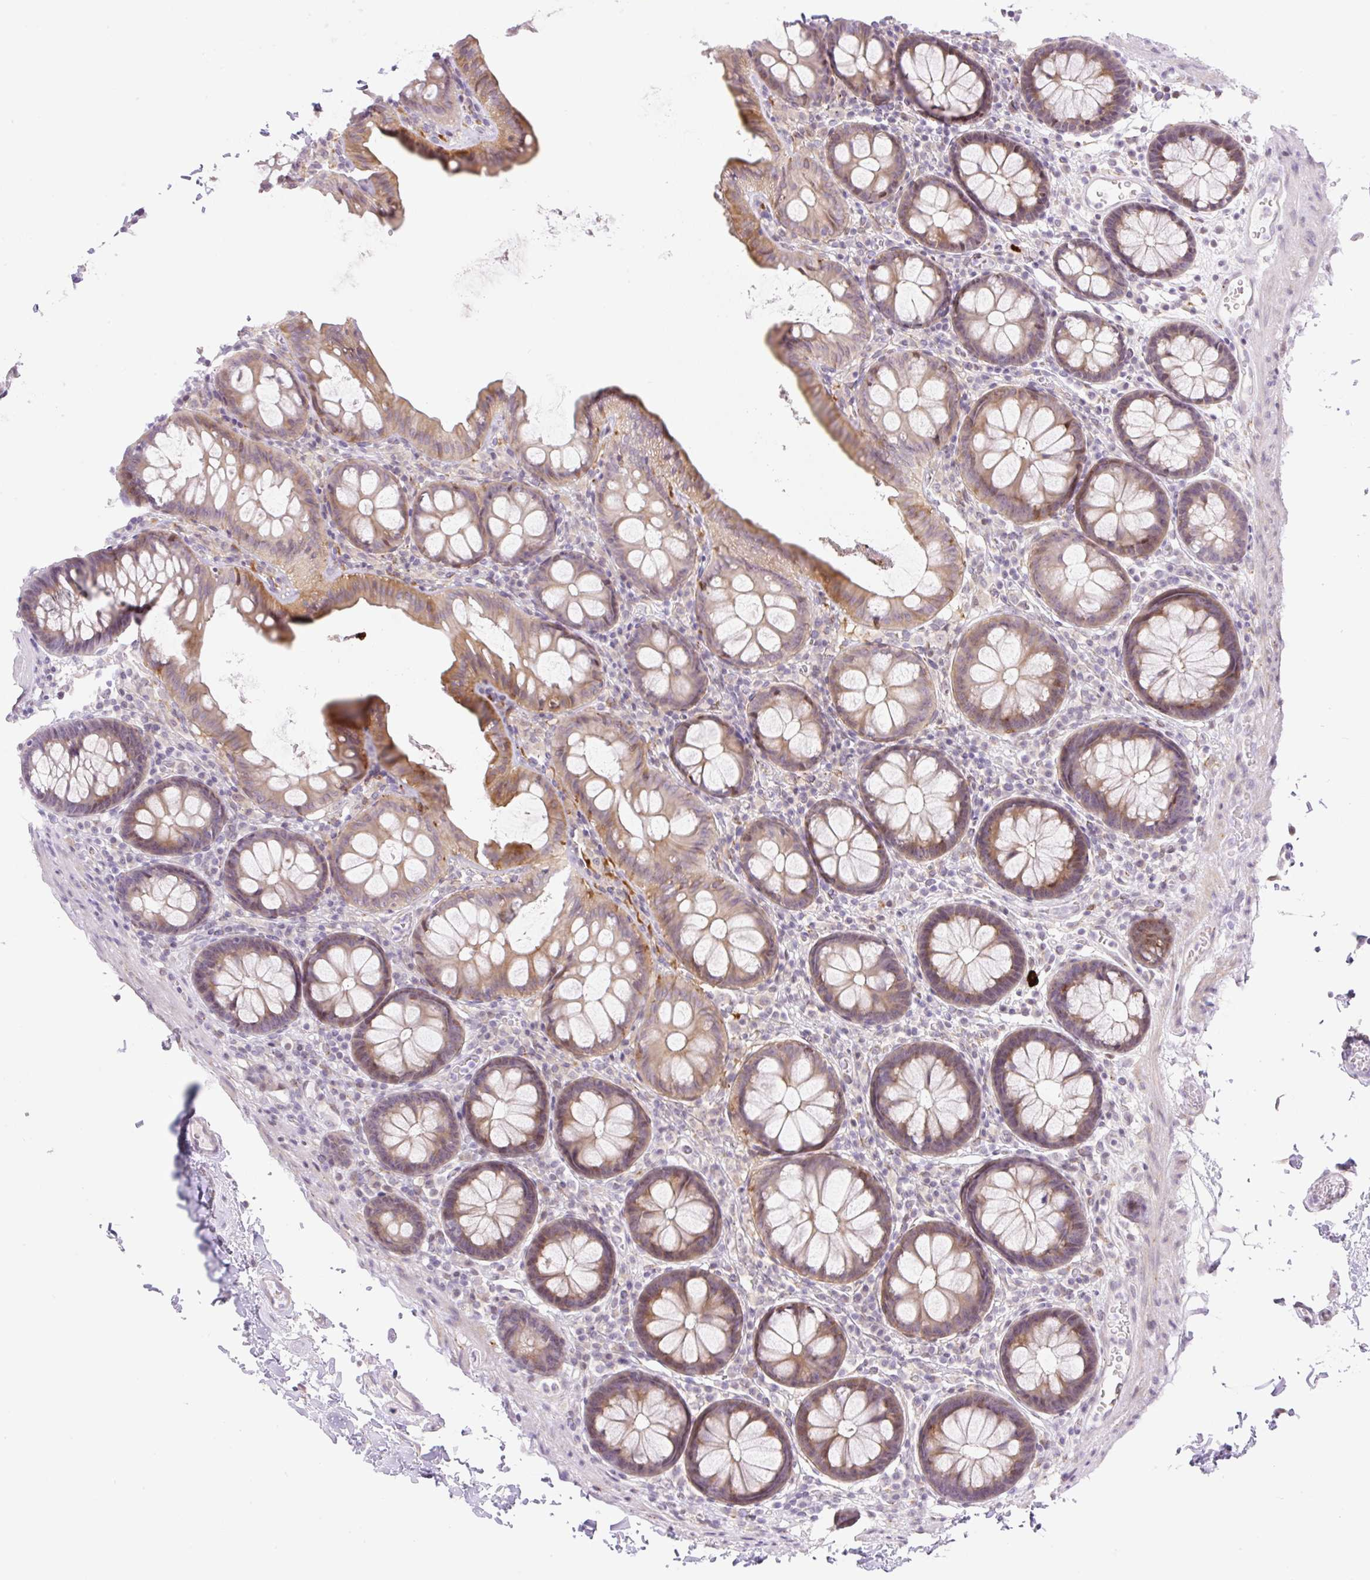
{"staining": {"intensity": "weak", "quantity": "25%-75%", "location": "cytoplasmic/membranous"}, "tissue": "colon", "cell_type": "Endothelial cells", "image_type": "normal", "snomed": [{"axis": "morphology", "description": "Normal tissue, NOS"}, {"axis": "topography", "description": "Colon"}, {"axis": "topography", "description": "Peripheral nerve tissue"}], "caption": "A brown stain highlights weak cytoplasmic/membranous expression of a protein in endothelial cells of normal human colon.", "gene": "ENSG00000264668", "patient": {"sex": "male", "age": 84}}